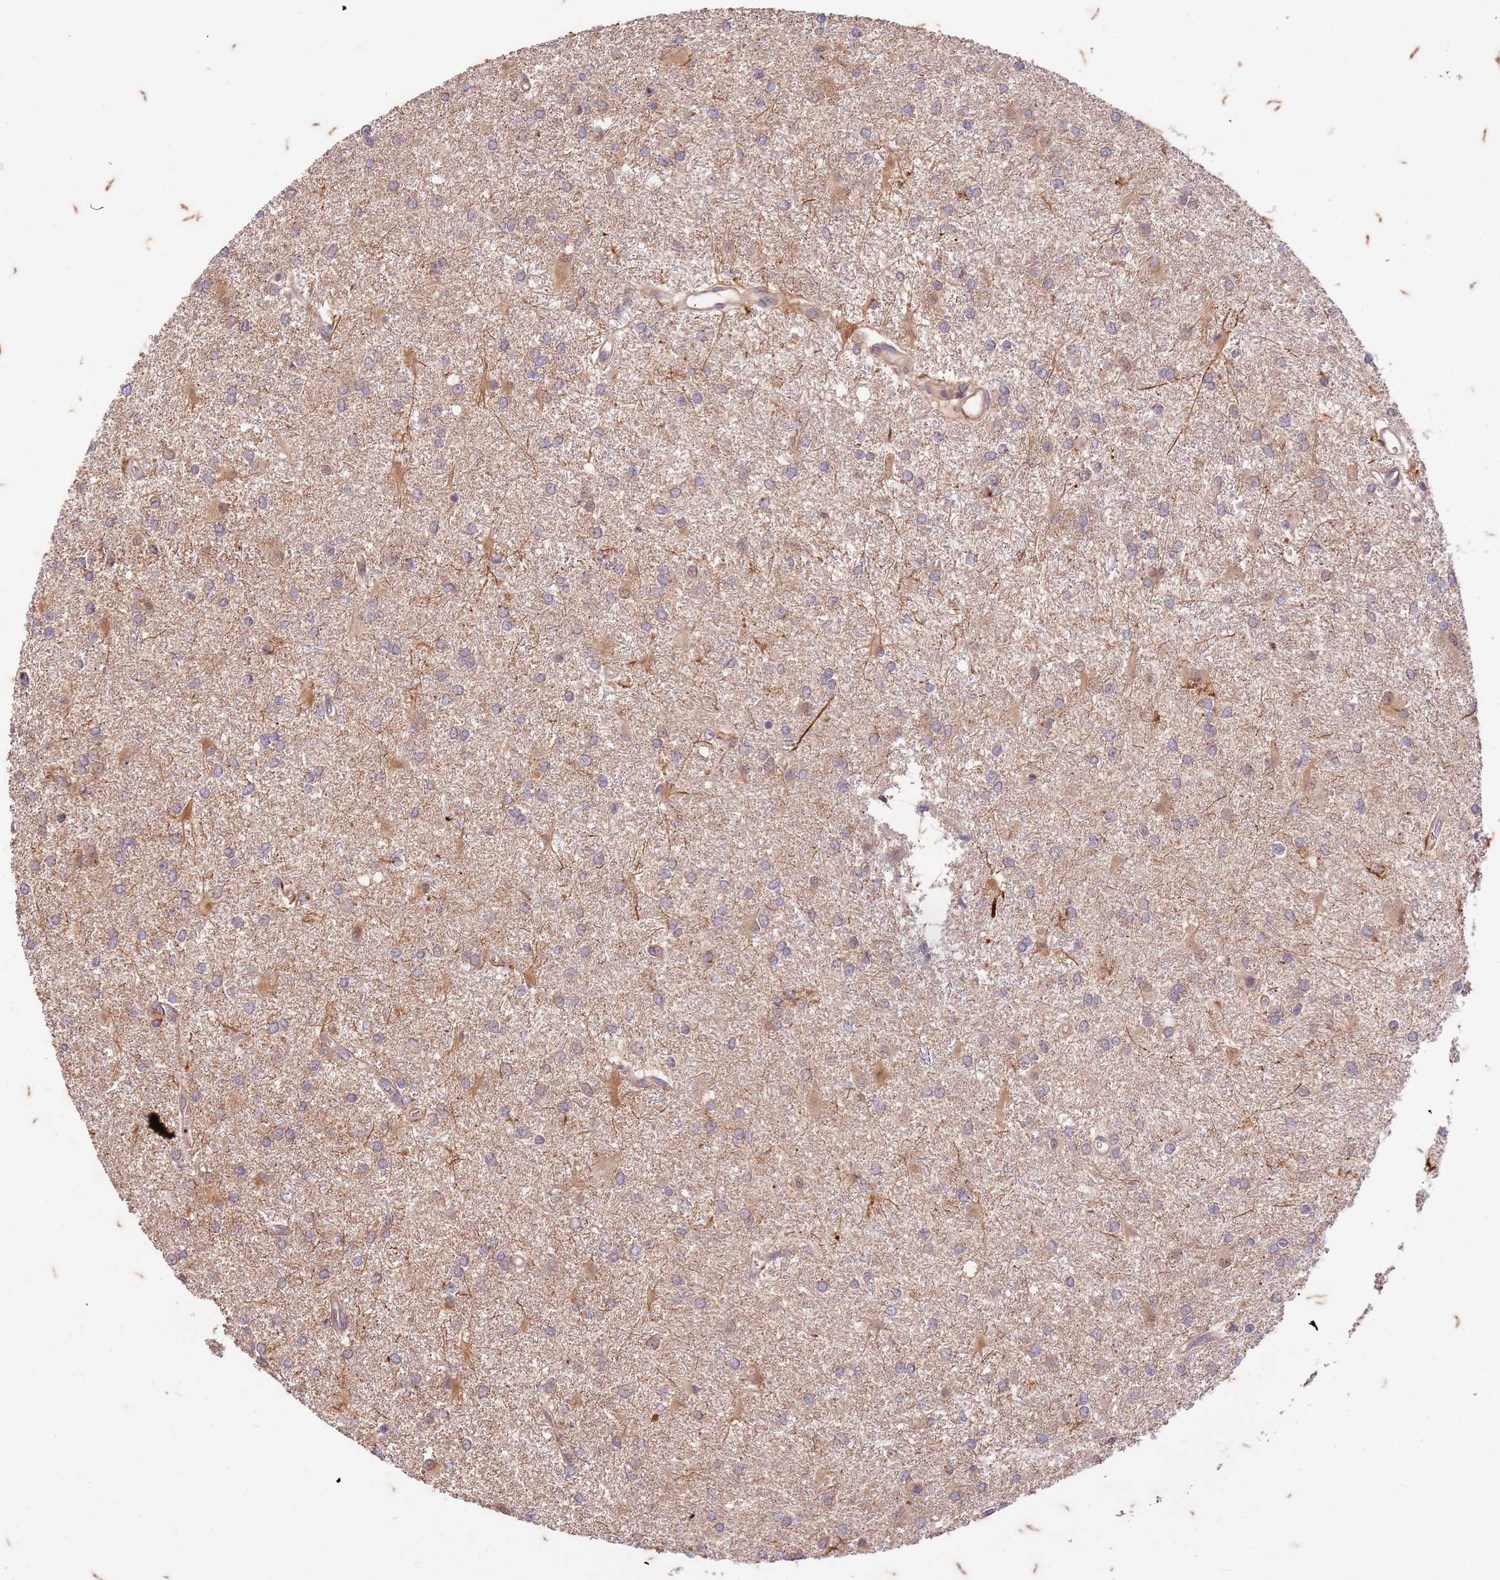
{"staining": {"intensity": "weak", "quantity": ">75%", "location": "cytoplasmic/membranous"}, "tissue": "glioma", "cell_type": "Tumor cells", "image_type": "cancer", "snomed": [{"axis": "morphology", "description": "Glioma, malignant, High grade"}, {"axis": "topography", "description": "Brain"}], "caption": "This is a histology image of immunohistochemistry (IHC) staining of glioma, which shows weak staining in the cytoplasmic/membranous of tumor cells.", "gene": "RAPGEF3", "patient": {"sex": "female", "age": 50}}